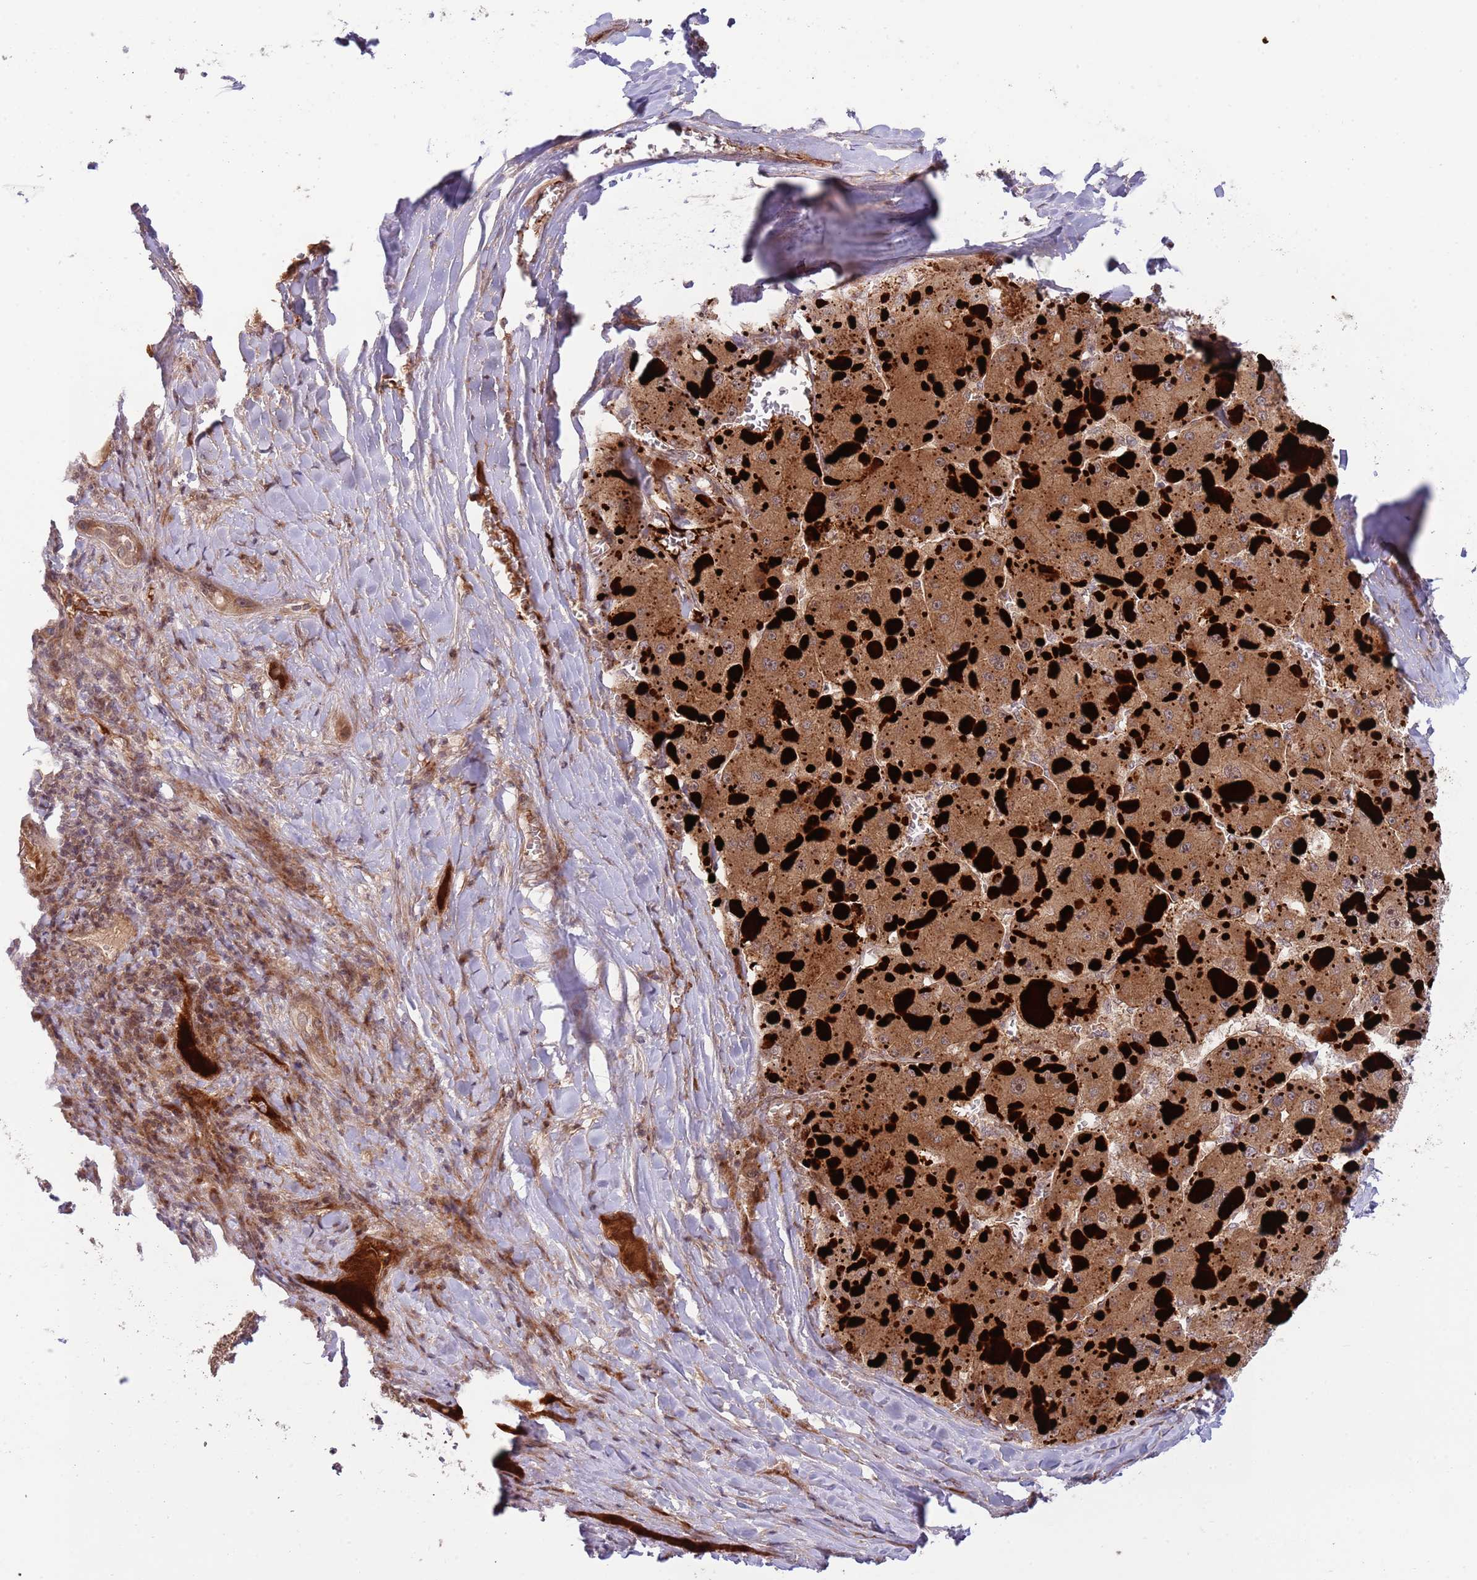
{"staining": {"intensity": "moderate", "quantity": ">75%", "location": "cytoplasmic/membranous"}, "tissue": "liver cancer", "cell_type": "Tumor cells", "image_type": "cancer", "snomed": [{"axis": "morphology", "description": "Carcinoma, Hepatocellular, NOS"}, {"axis": "topography", "description": "Liver"}], "caption": "Protein staining demonstrates moderate cytoplasmic/membranous positivity in approximately >75% of tumor cells in liver cancer (hepatocellular carcinoma).", "gene": "NT5DC4", "patient": {"sex": "female", "age": 73}}